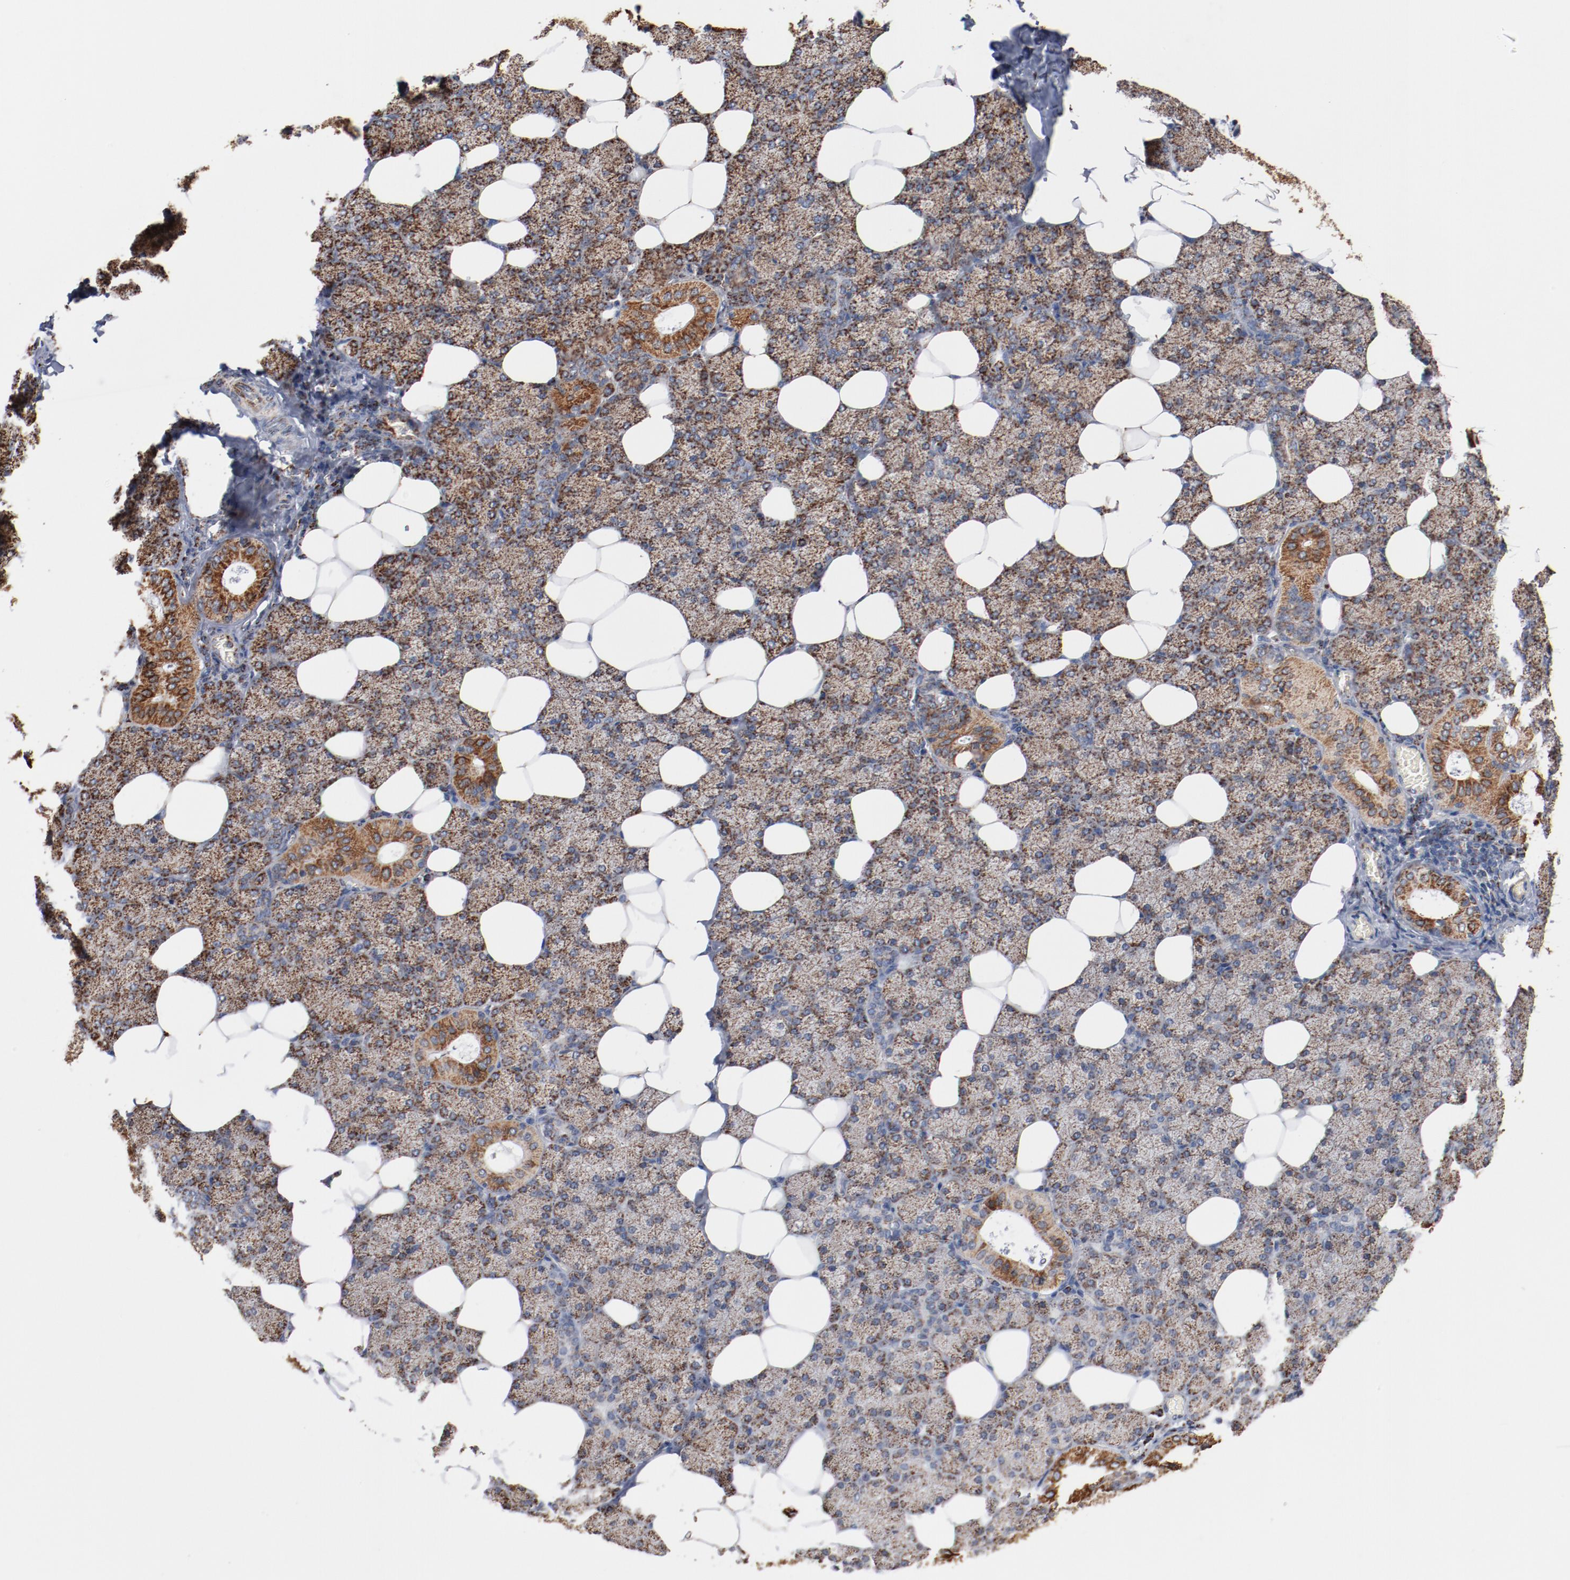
{"staining": {"intensity": "moderate", "quantity": ">75%", "location": "cytoplasmic/membranous"}, "tissue": "salivary gland", "cell_type": "Glandular cells", "image_type": "normal", "snomed": [{"axis": "morphology", "description": "Normal tissue, NOS"}, {"axis": "topography", "description": "Lymph node"}, {"axis": "topography", "description": "Salivary gland"}], "caption": "Immunohistochemical staining of normal salivary gland exhibits >75% levels of moderate cytoplasmic/membranous protein staining in approximately >75% of glandular cells.", "gene": "NDUFS4", "patient": {"sex": "male", "age": 8}}